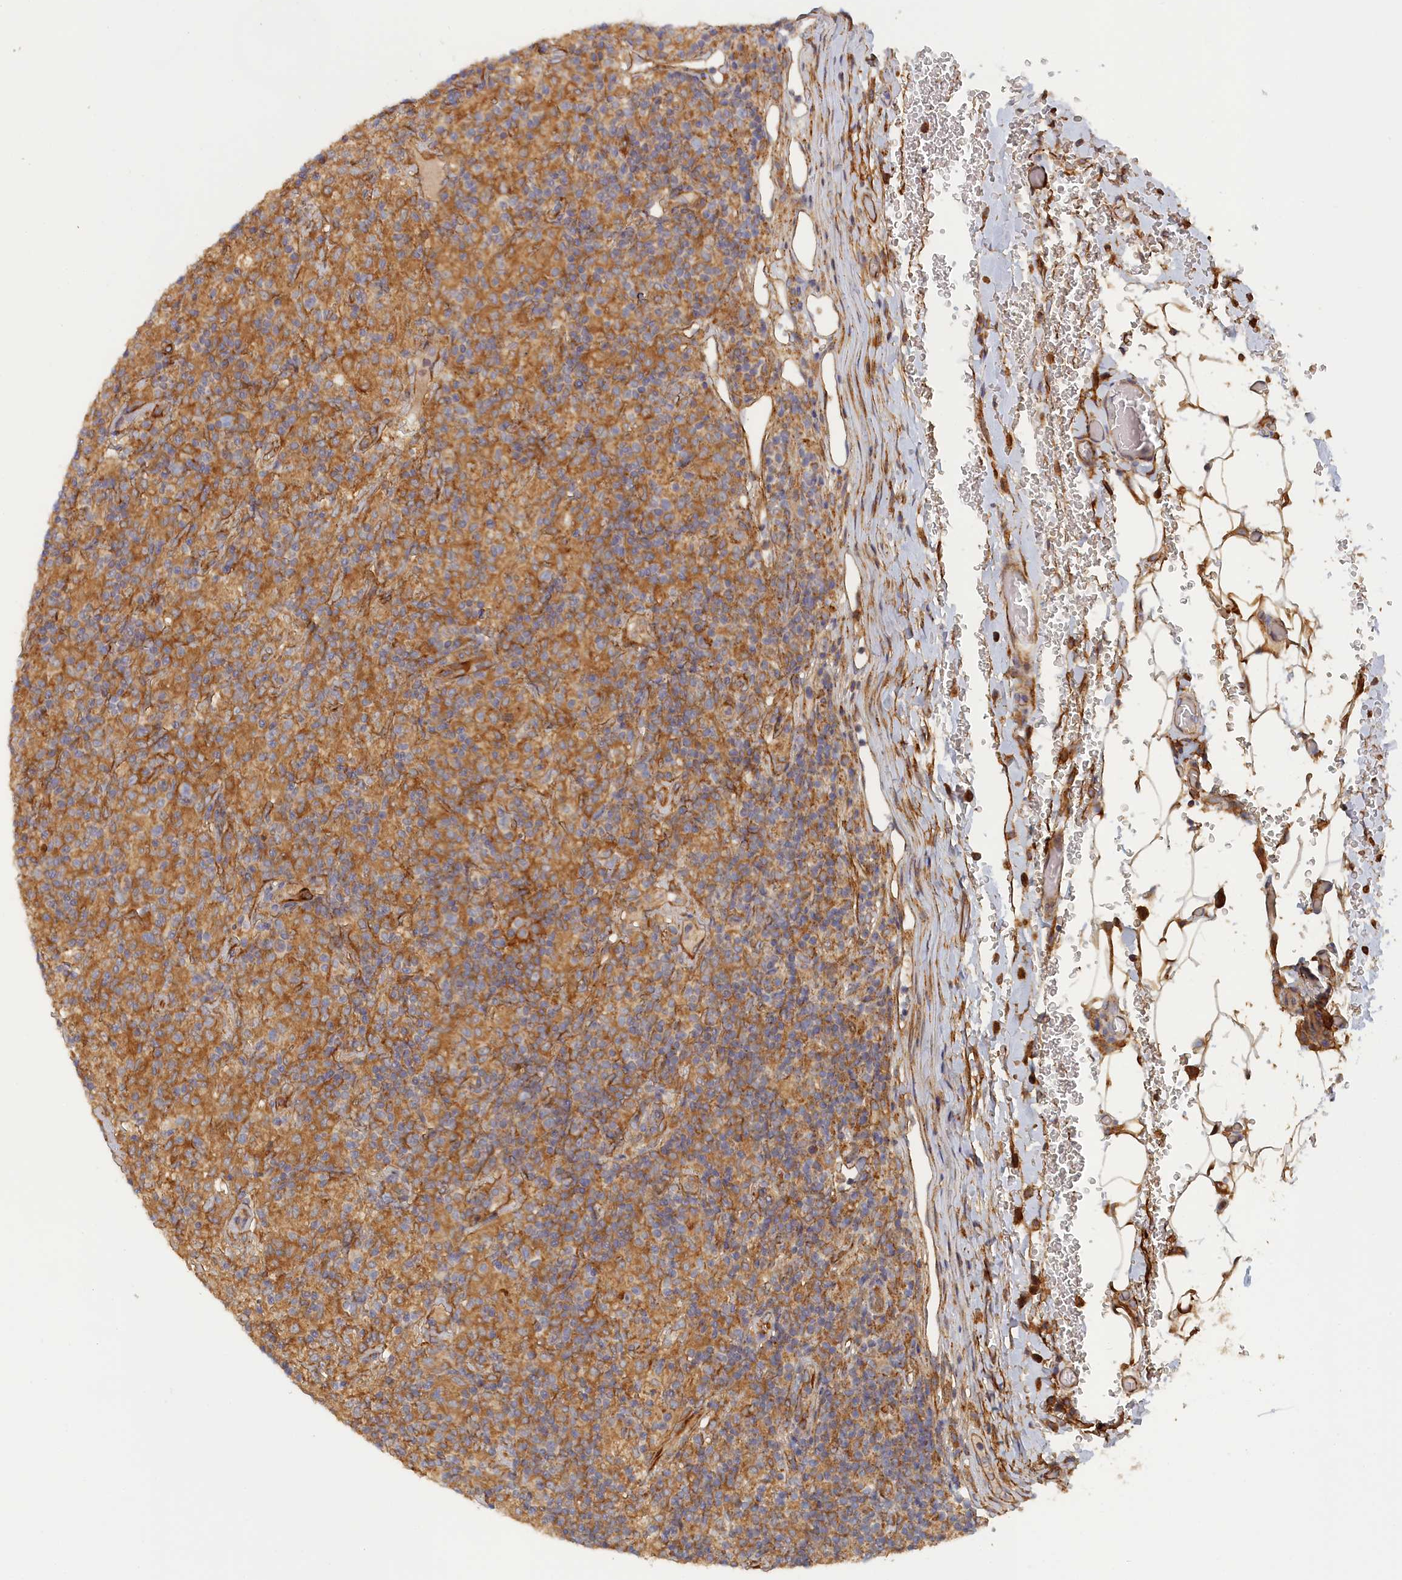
{"staining": {"intensity": "moderate", "quantity": ">75%", "location": "cytoplasmic/membranous"}, "tissue": "lymphoma", "cell_type": "Tumor cells", "image_type": "cancer", "snomed": [{"axis": "morphology", "description": "Hodgkin's disease, NOS"}, {"axis": "topography", "description": "Lymph node"}], "caption": "This image exhibits immunohistochemistry (IHC) staining of human Hodgkin's disease, with medium moderate cytoplasmic/membranous staining in approximately >75% of tumor cells.", "gene": "TMEM196", "patient": {"sex": "male", "age": 70}}